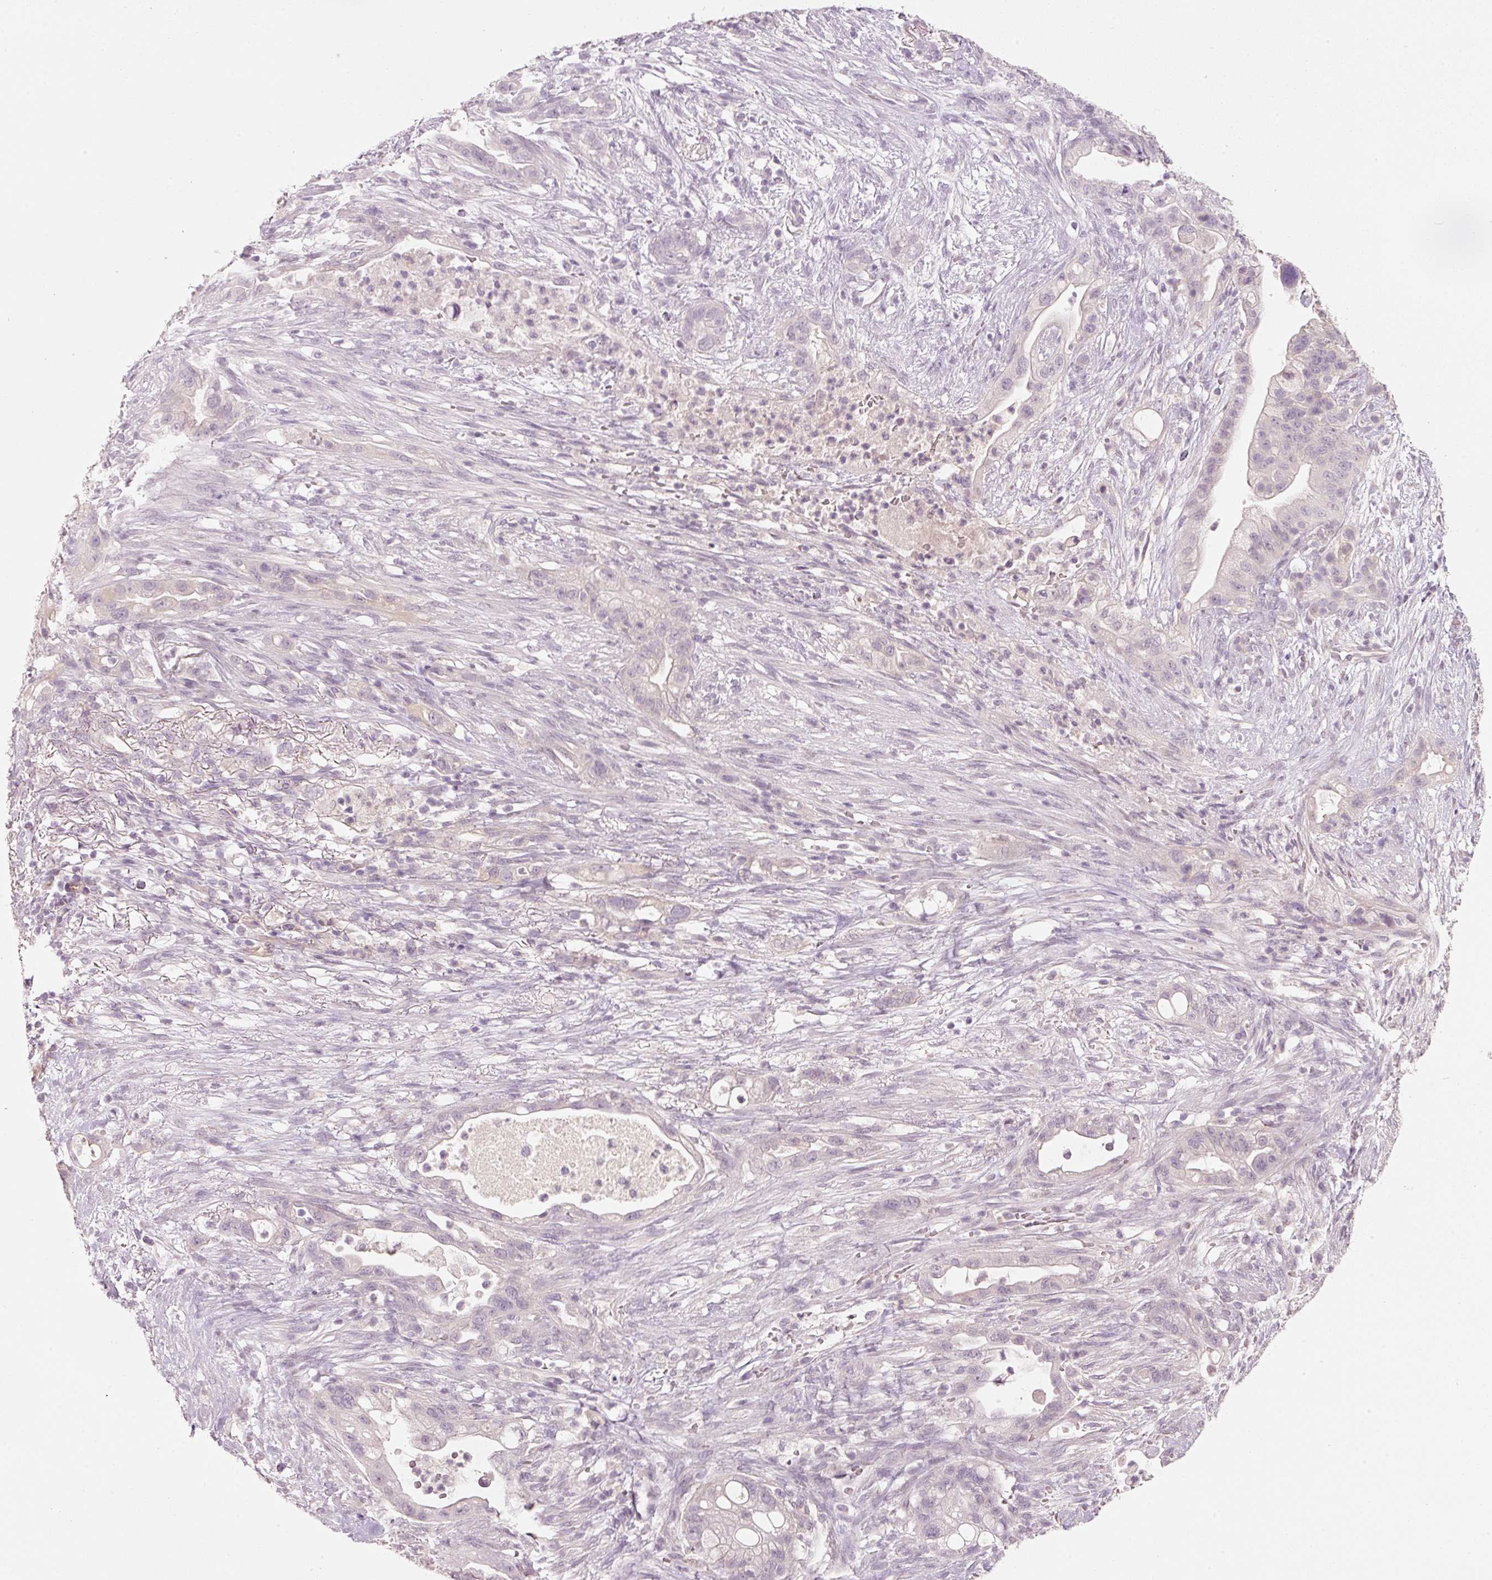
{"staining": {"intensity": "negative", "quantity": "none", "location": "none"}, "tissue": "pancreatic cancer", "cell_type": "Tumor cells", "image_type": "cancer", "snomed": [{"axis": "morphology", "description": "Adenocarcinoma, NOS"}, {"axis": "topography", "description": "Pancreas"}], "caption": "IHC image of pancreatic cancer stained for a protein (brown), which reveals no staining in tumor cells.", "gene": "STEAP1", "patient": {"sex": "male", "age": 44}}